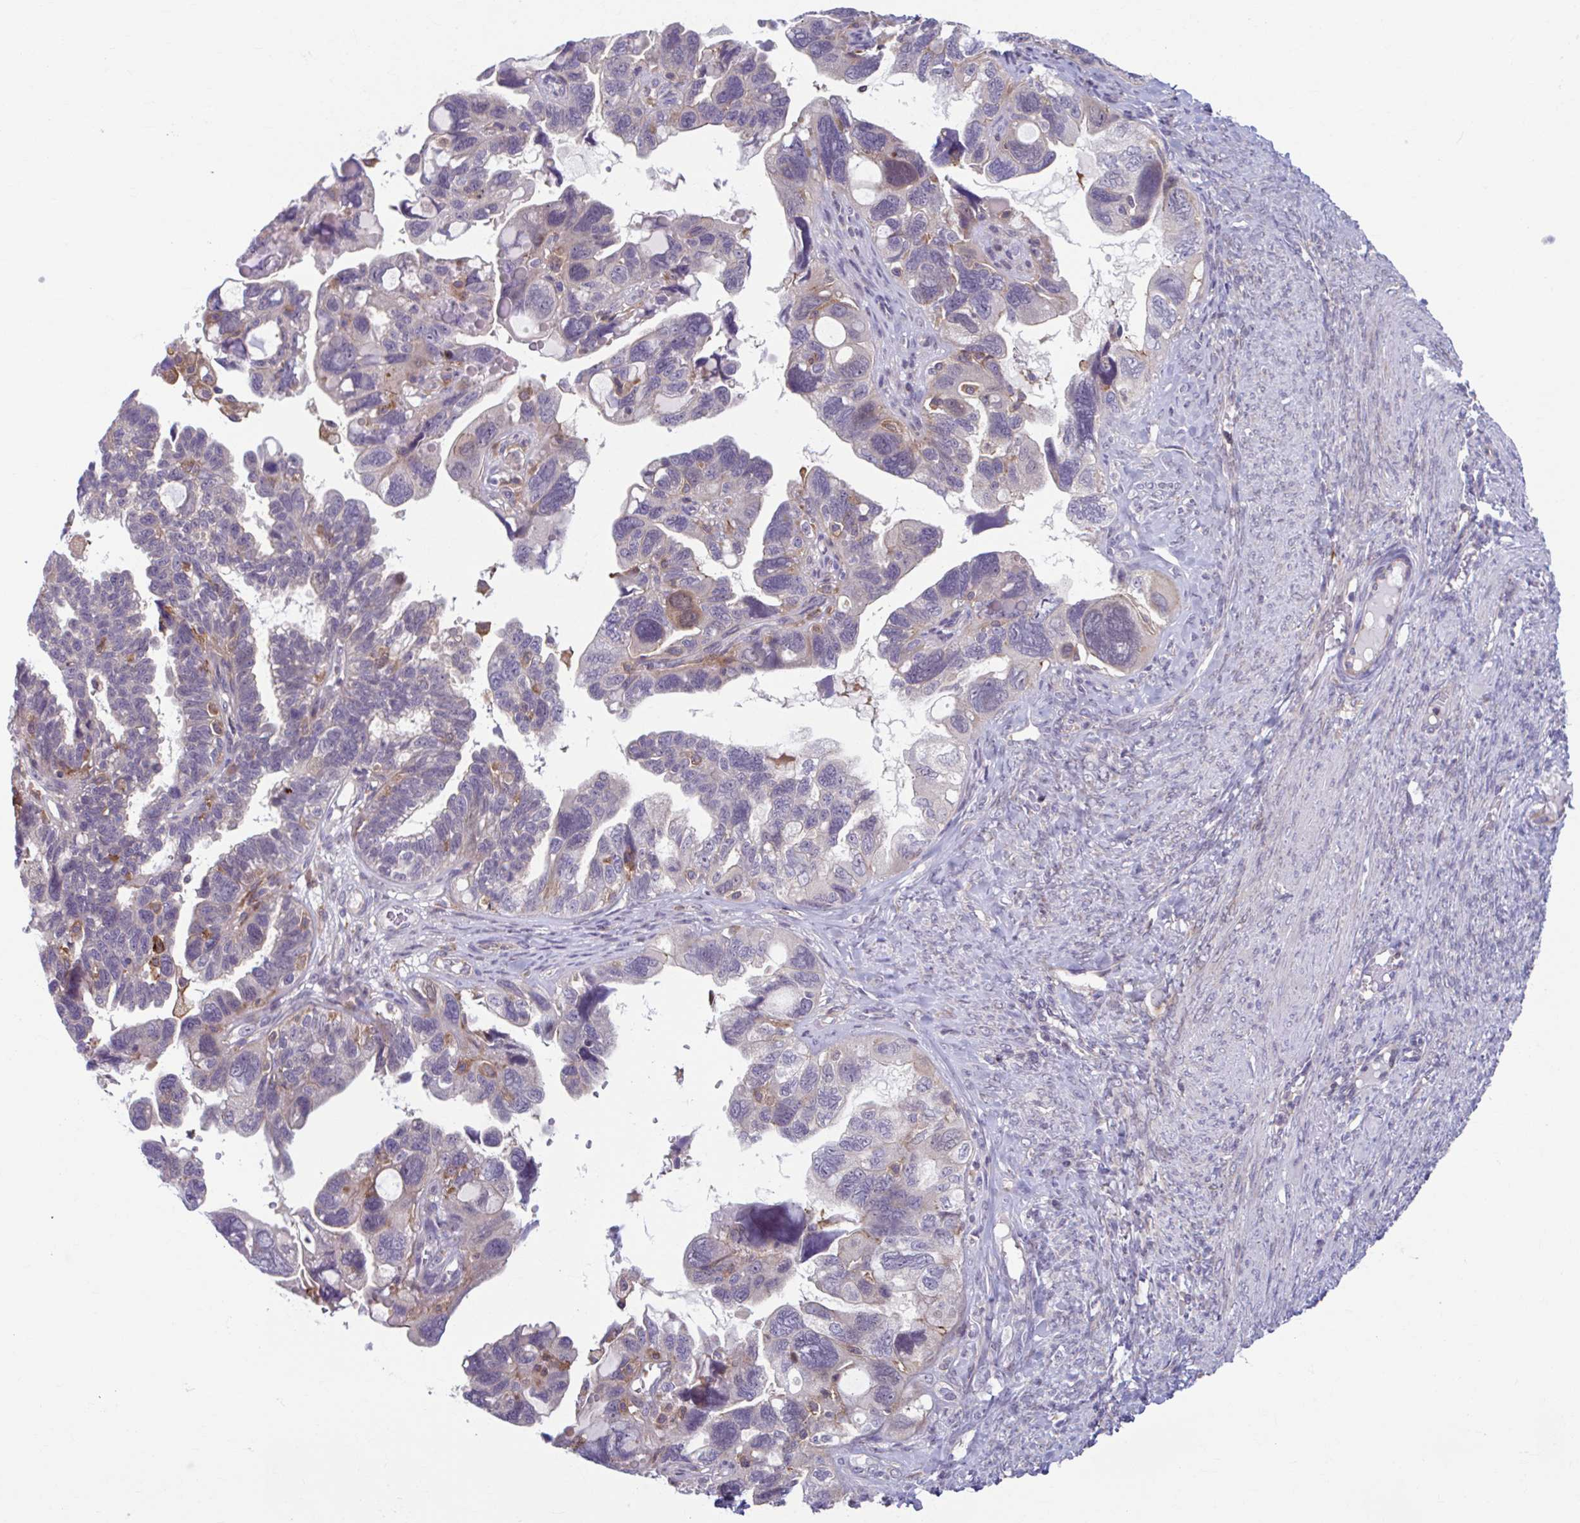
{"staining": {"intensity": "moderate", "quantity": "<25%", "location": "cytoplasmic/membranous"}, "tissue": "ovarian cancer", "cell_type": "Tumor cells", "image_type": "cancer", "snomed": [{"axis": "morphology", "description": "Cystadenocarcinoma, serous, NOS"}, {"axis": "topography", "description": "Ovary"}], "caption": "There is low levels of moderate cytoplasmic/membranous expression in tumor cells of ovarian cancer, as demonstrated by immunohistochemical staining (brown color).", "gene": "ADAT3", "patient": {"sex": "female", "age": 60}}